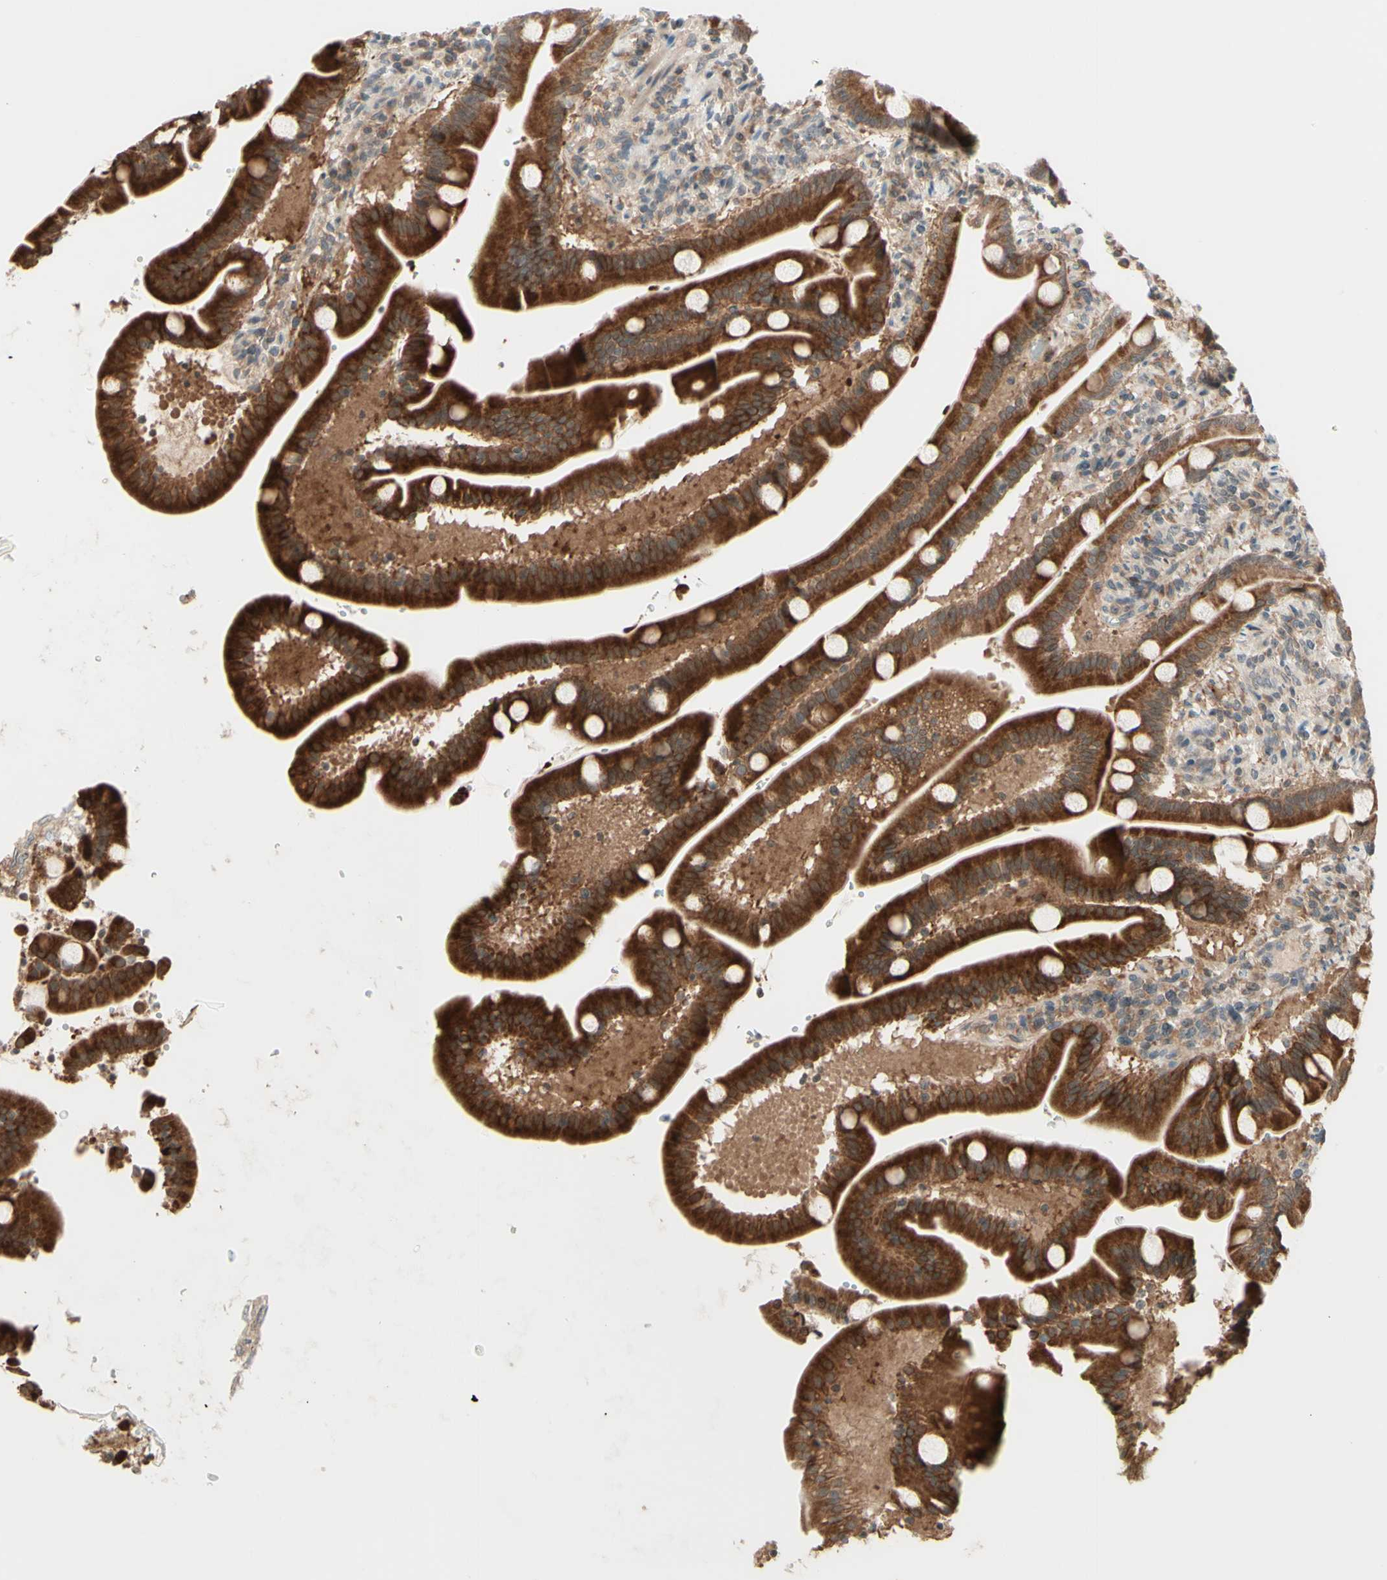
{"staining": {"intensity": "strong", "quantity": ">75%", "location": "cytoplasmic/membranous"}, "tissue": "duodenum", "cell_type": "Glandular cells", "image_type": "normal", "snomed": [{"axis": "morphology", "description": "Normal tissue, NOS"}, {"axis": "topography", "description": "Duodenum"}], "caption": "The micrograph shows immunohistochemical staining of unremarkable duodenum. There is strong cytoplasmic/membranous positivity is present in about >75% of glandular cells.", "gene": "ZW10", "patient": {"sex": "male", "age": 54}}